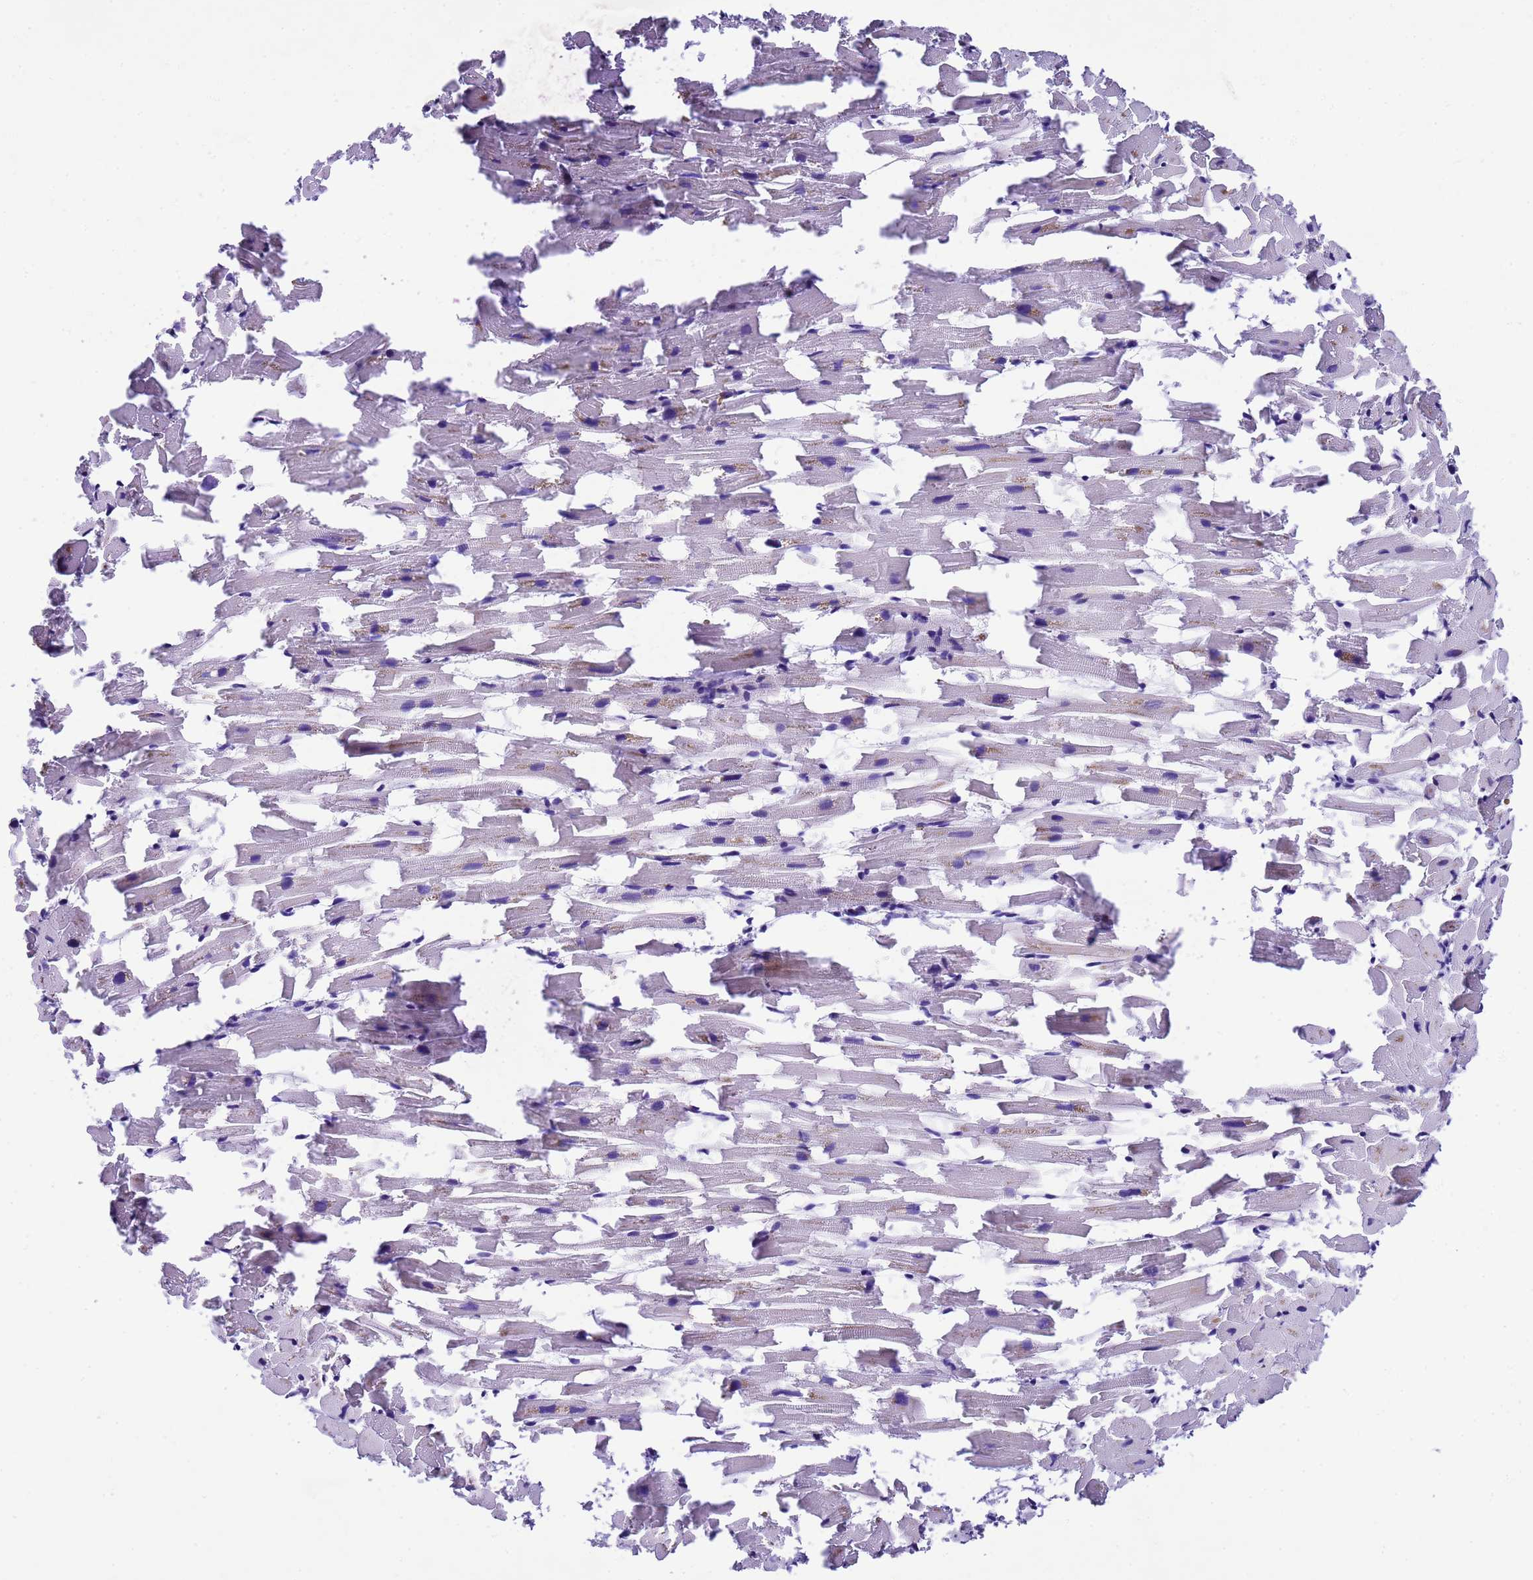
{"staining": {"intensity": "moderate", "quantity": "<25%", "location": "cytoplasmic/membranous"}, "tissue": "heart muscle", "cell_type": "Cardiomyocytes", "image_type": "normal", "snomed": [{"axis": "morphology", "description": "Normal tissue, NOS"}, {"axis": "topography", "description": "Heart"}], "caption": "This image reveals IHC staining of normal heart muscle, with low moderate cytoplasmic/membranous staining in approximately <25% of cardiomyocytes.", "gene": "UGT2A1", "patient": {"sex": "female", "age": 64}}